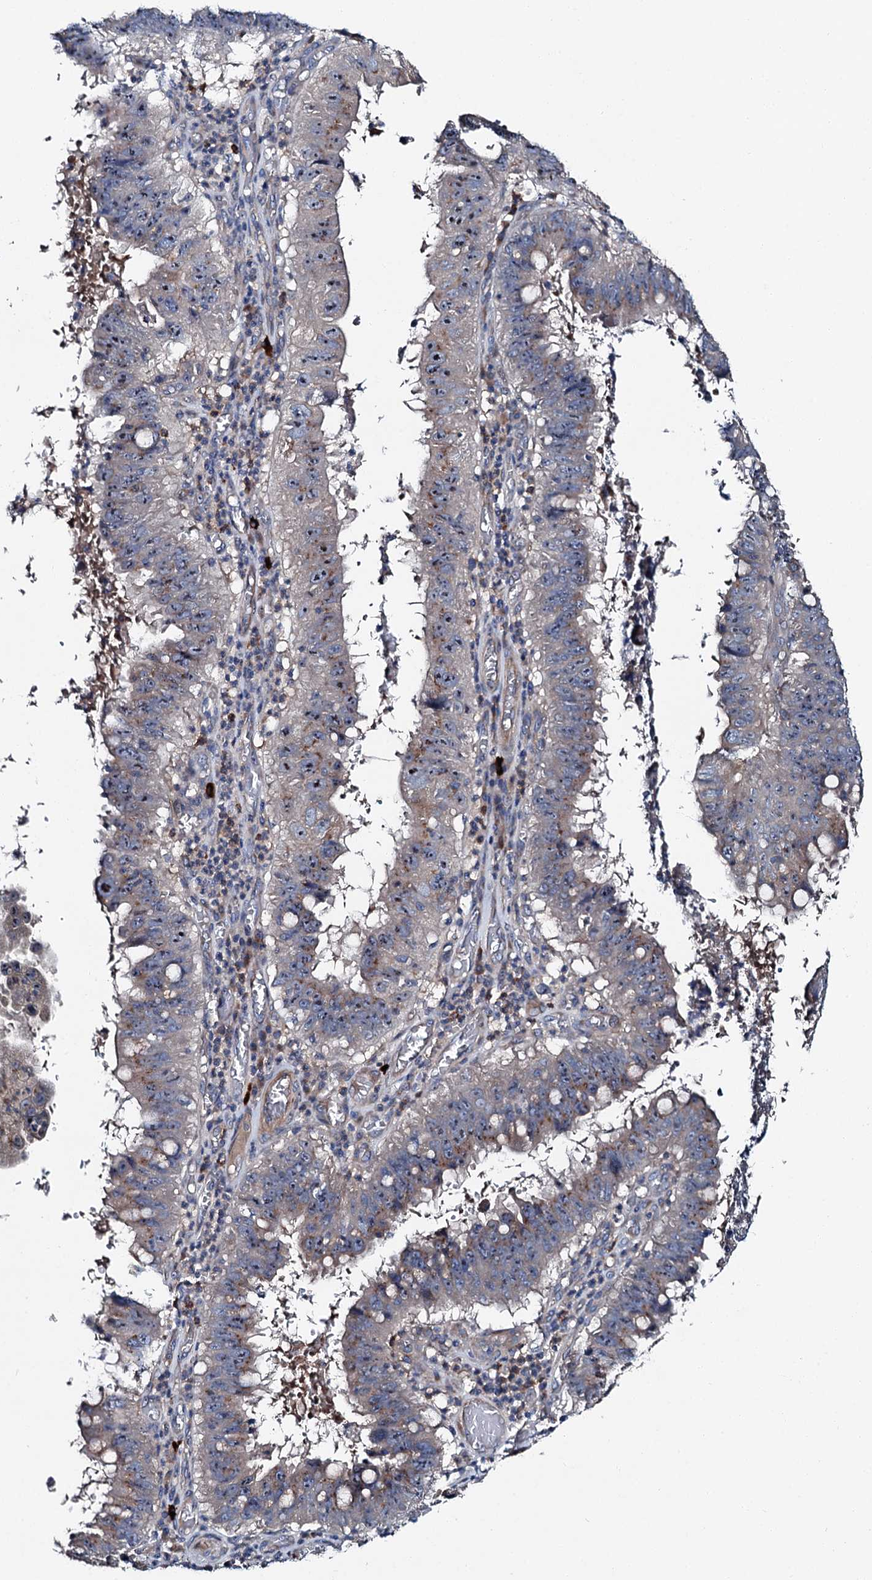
{"staining": {"intensity": "weak", "quantity": "25%-75%", "location": "cytoplasmic/membranous"}, "tissue": "stomach cancer", "cell_type": "Tumor cells", "image_type": "cancer", "snomed": [{"axis": "morphology", "description": "Adenocarcinoma, NOS"}, {"axis": "topography", "description": "Stomach"}], "caption": "Adenocarcinoma (stomach) was stained to show a protein in brown. There is low levels of weak cytoplasmic/membranous positivity in approximately 25%-75% of tumor cells.", "gene": "SLC22A25", "patient": {"sex": "male", "age": 59}}